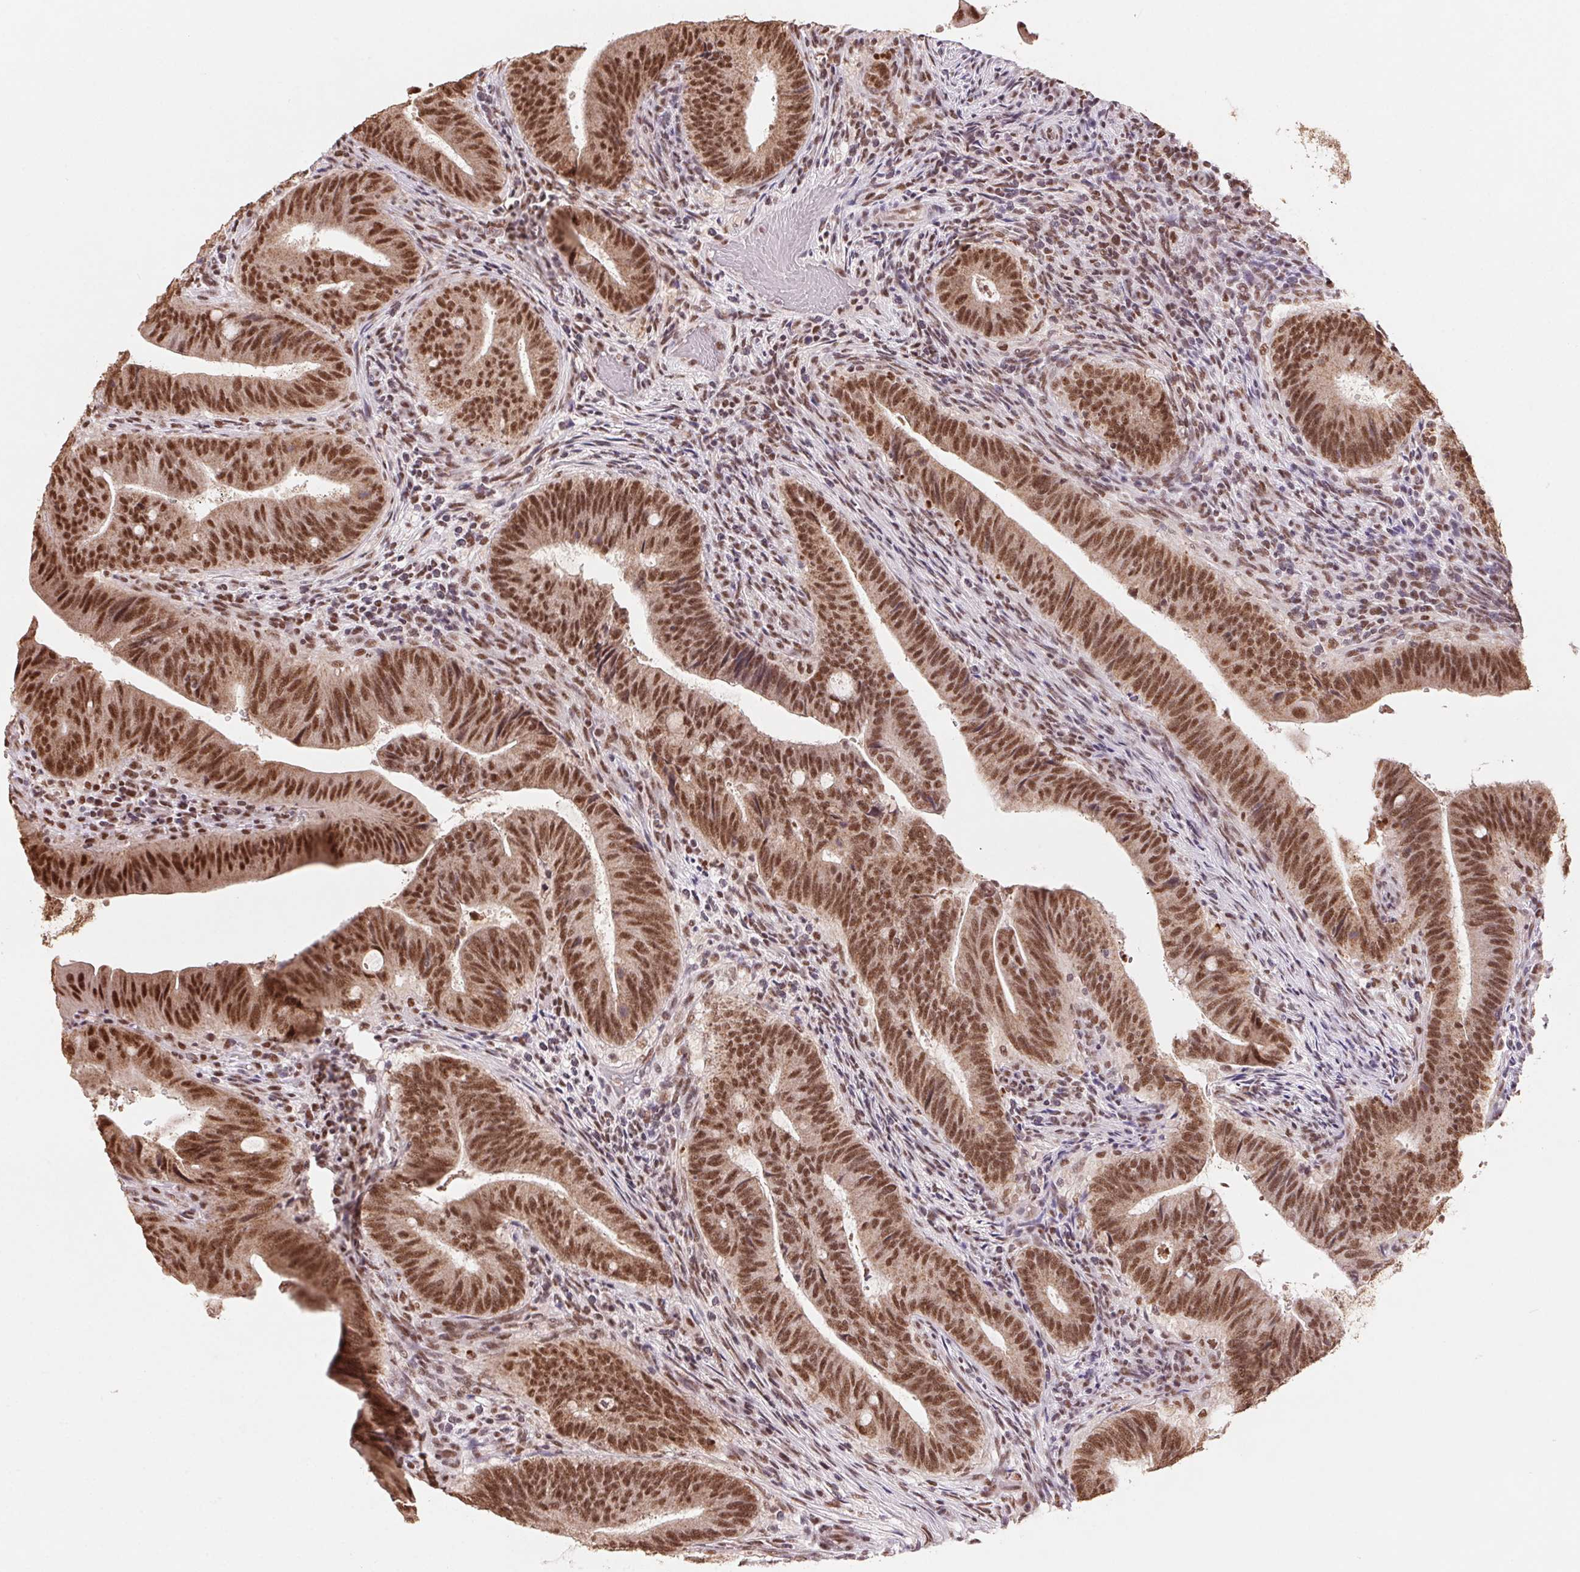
{"staining": {"intensity": "strong", "quantity": ">75%", "location": "nuclear"}, "tissue": "colorectal cancer", "cell_type": "Tumor cells", "image_type": "cancer", "snomed": [{"axis": "morphology", "description": "Adenocarcinoma, NOS"}, {"axis": "topography", "description": "Colon"}], "caption": "Protein staining of colorectal adenocarcinoma tissue exhibits strong nuclear positivity in approximately >75% of tumor cells.", "gene": "SNRPG", "patient": {"sex": "female", "age": 43}}